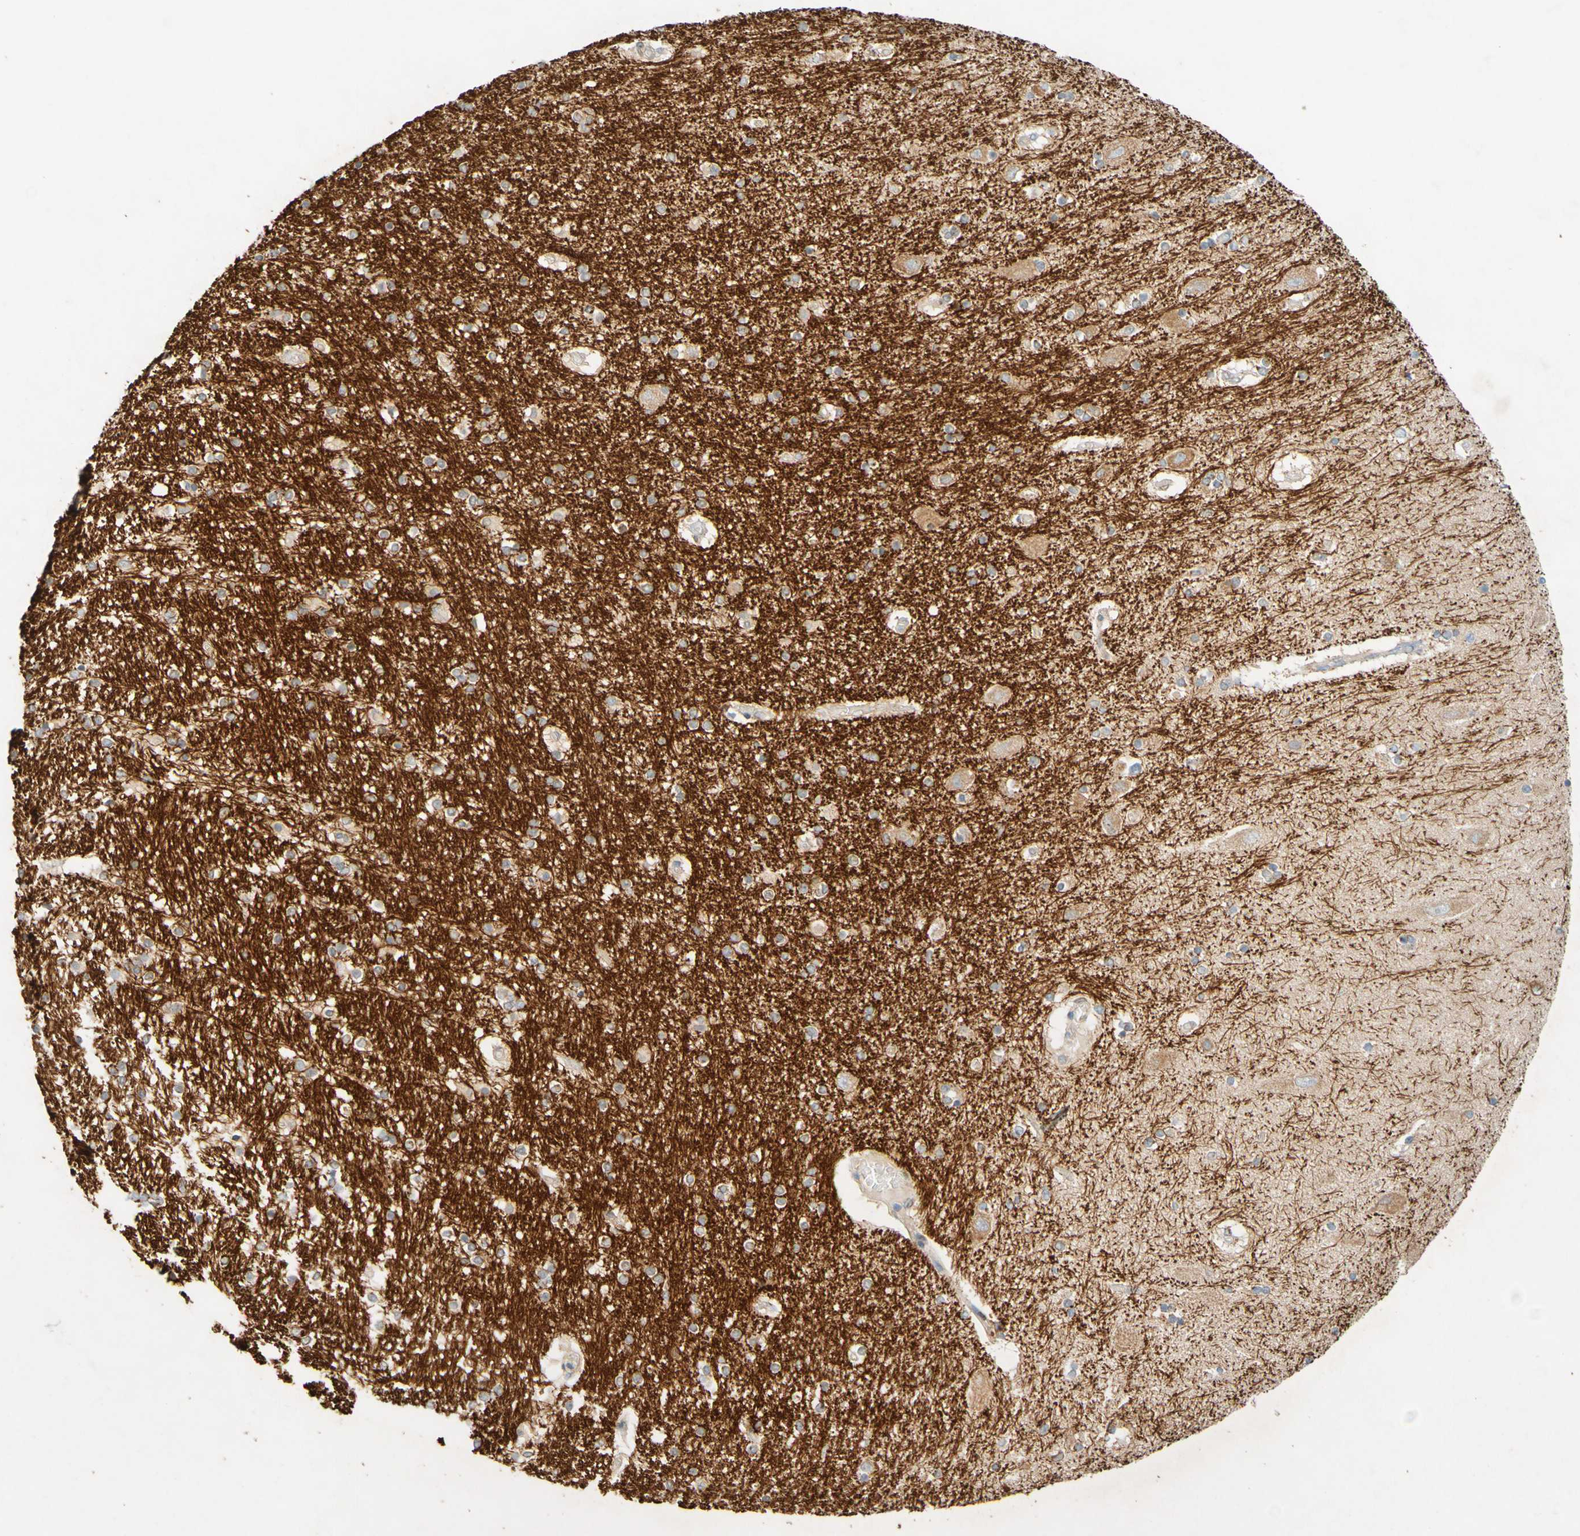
{"staining": {"intensity": "negative", "quantity": "none", "location": "none"}, "tissue": "hippocampus", "cell_type": "Glial cells", "image_type": "normal", "snomed": [{"axis": "morphology", "description": "Normal tissue, NOS"}, {"axis": "topography", "description": "Hippocampus"}], "caption": "DAB (3,3'-diaminobenzidine) immunohistochemical staining of benign human hippocampus exhibits no significant positivity in glial cells. (DAB (3,3'-diaminobenzidine) immunohistochemistry visualized using brightfield microscopy, high magnification).", "gene": "MAG", "patient": {"sex": "female", "age": 54}}